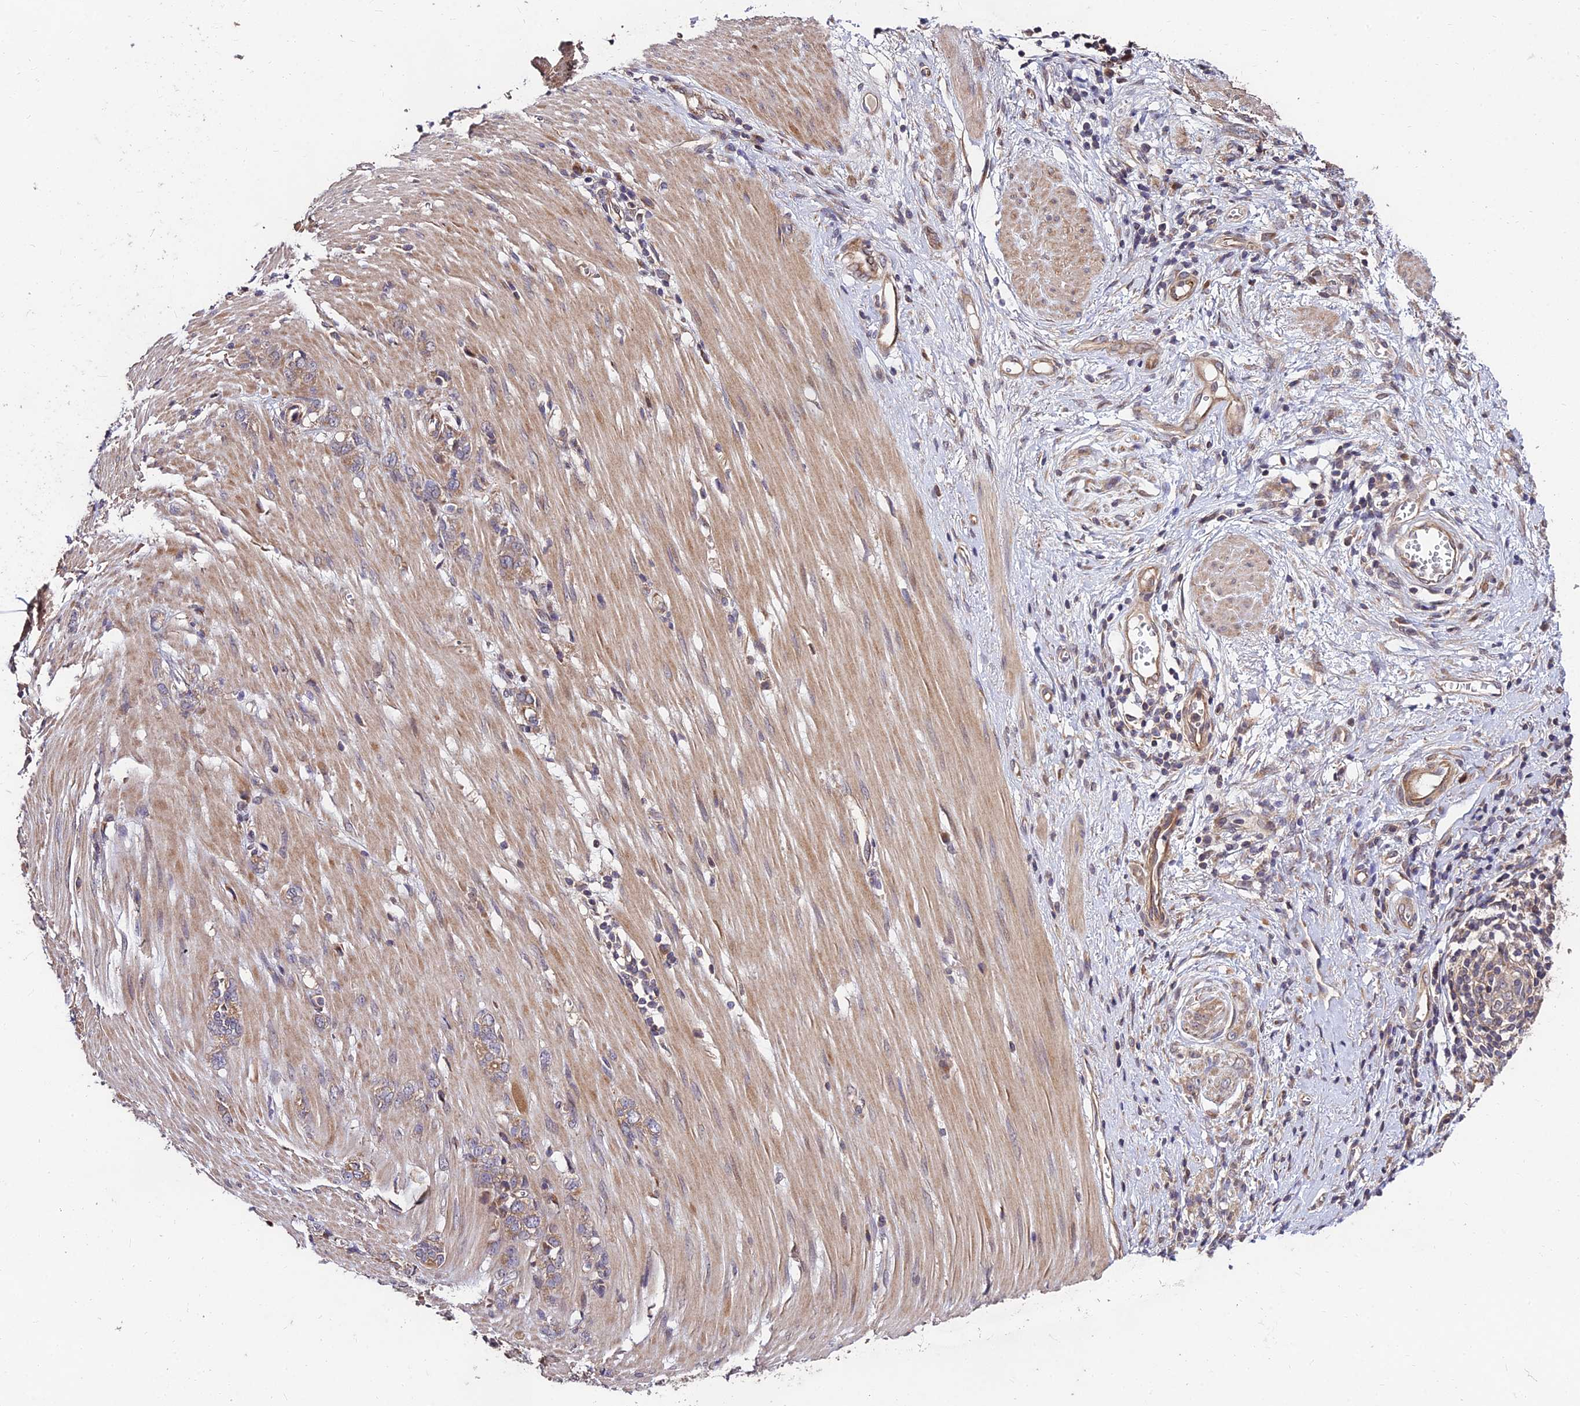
{"staining": {"intensity": "weak", "quantity": ">75%", "location": "cytoplasmic/membranous"}, "tissue": "stomach cancer", "cell_type": "Tumor cells", "image_type": "cancer", "snomed": [{"axis": "morphology", "description": "Adenocarcinoma, NOS"}, {"axis": "topography", "description": "Stomach"}], "caption": "Human stomach cancer (adenocarcinoma) stained for a protein (brown) displays weak cytoplasmic/membranous positive staining in approximately >75% of tumor cells.", "gene": "MKKS", "patient": {"sex": "female", "age": 76}}